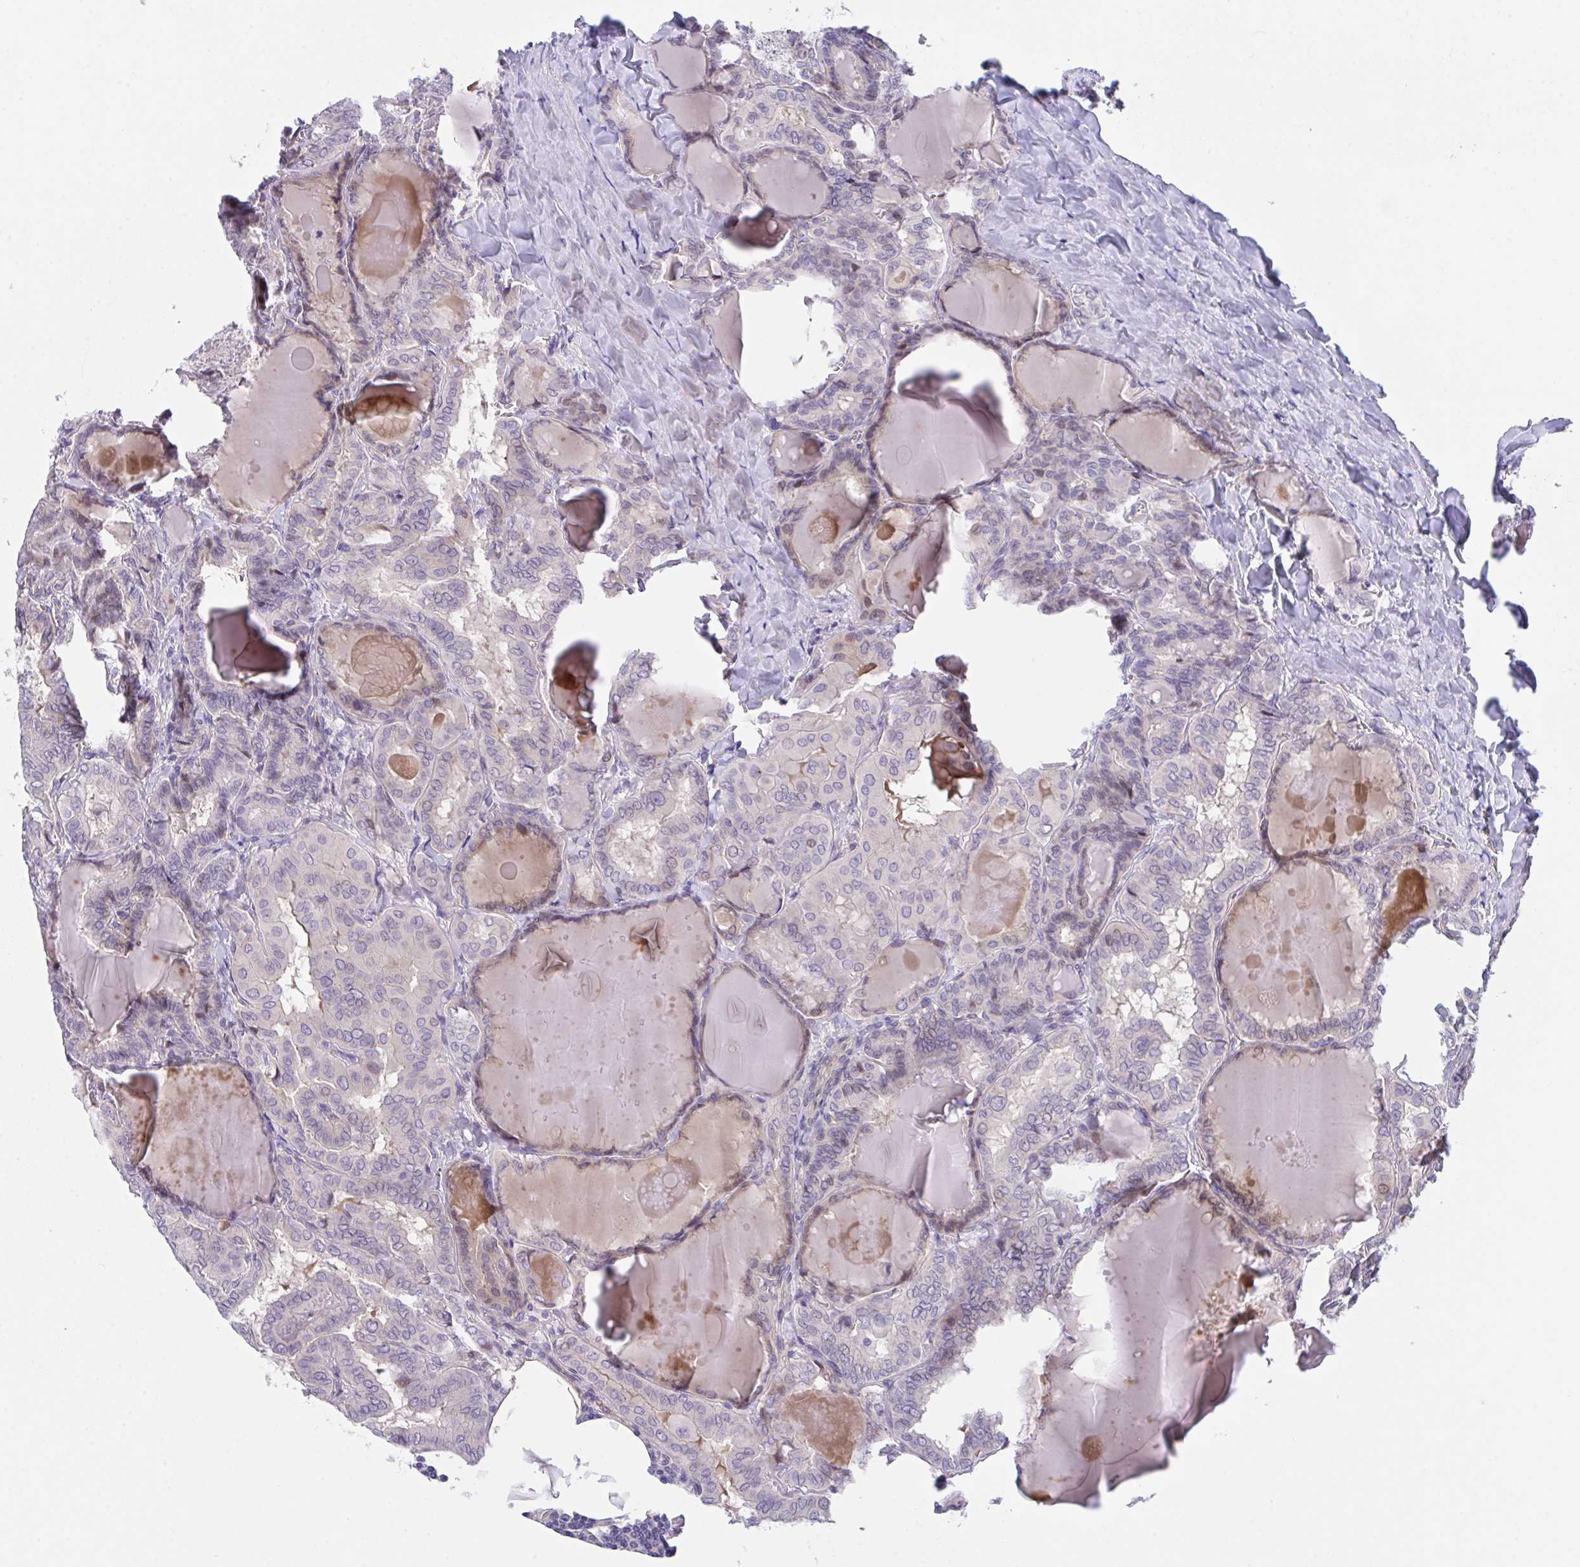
{"staining": {"intensity": "negative", "quantity": "none", "location": "none"}, "tissue": "thyroid cancer", "cell_type": "Tumor cells", "image_type": "cancer", "snomed": [{"axis": "morphology", "description": "Papillary adenocarcinoma, NOS"}, {"axis": "topography", "description": "Thyroid gland"}], "caption": "Immunohistochemical staining of human thyroid cancer shows no significant expression in tumor cells.", "gene": "RHOXF1", "patient": {"sex": "female", "age": 46}}